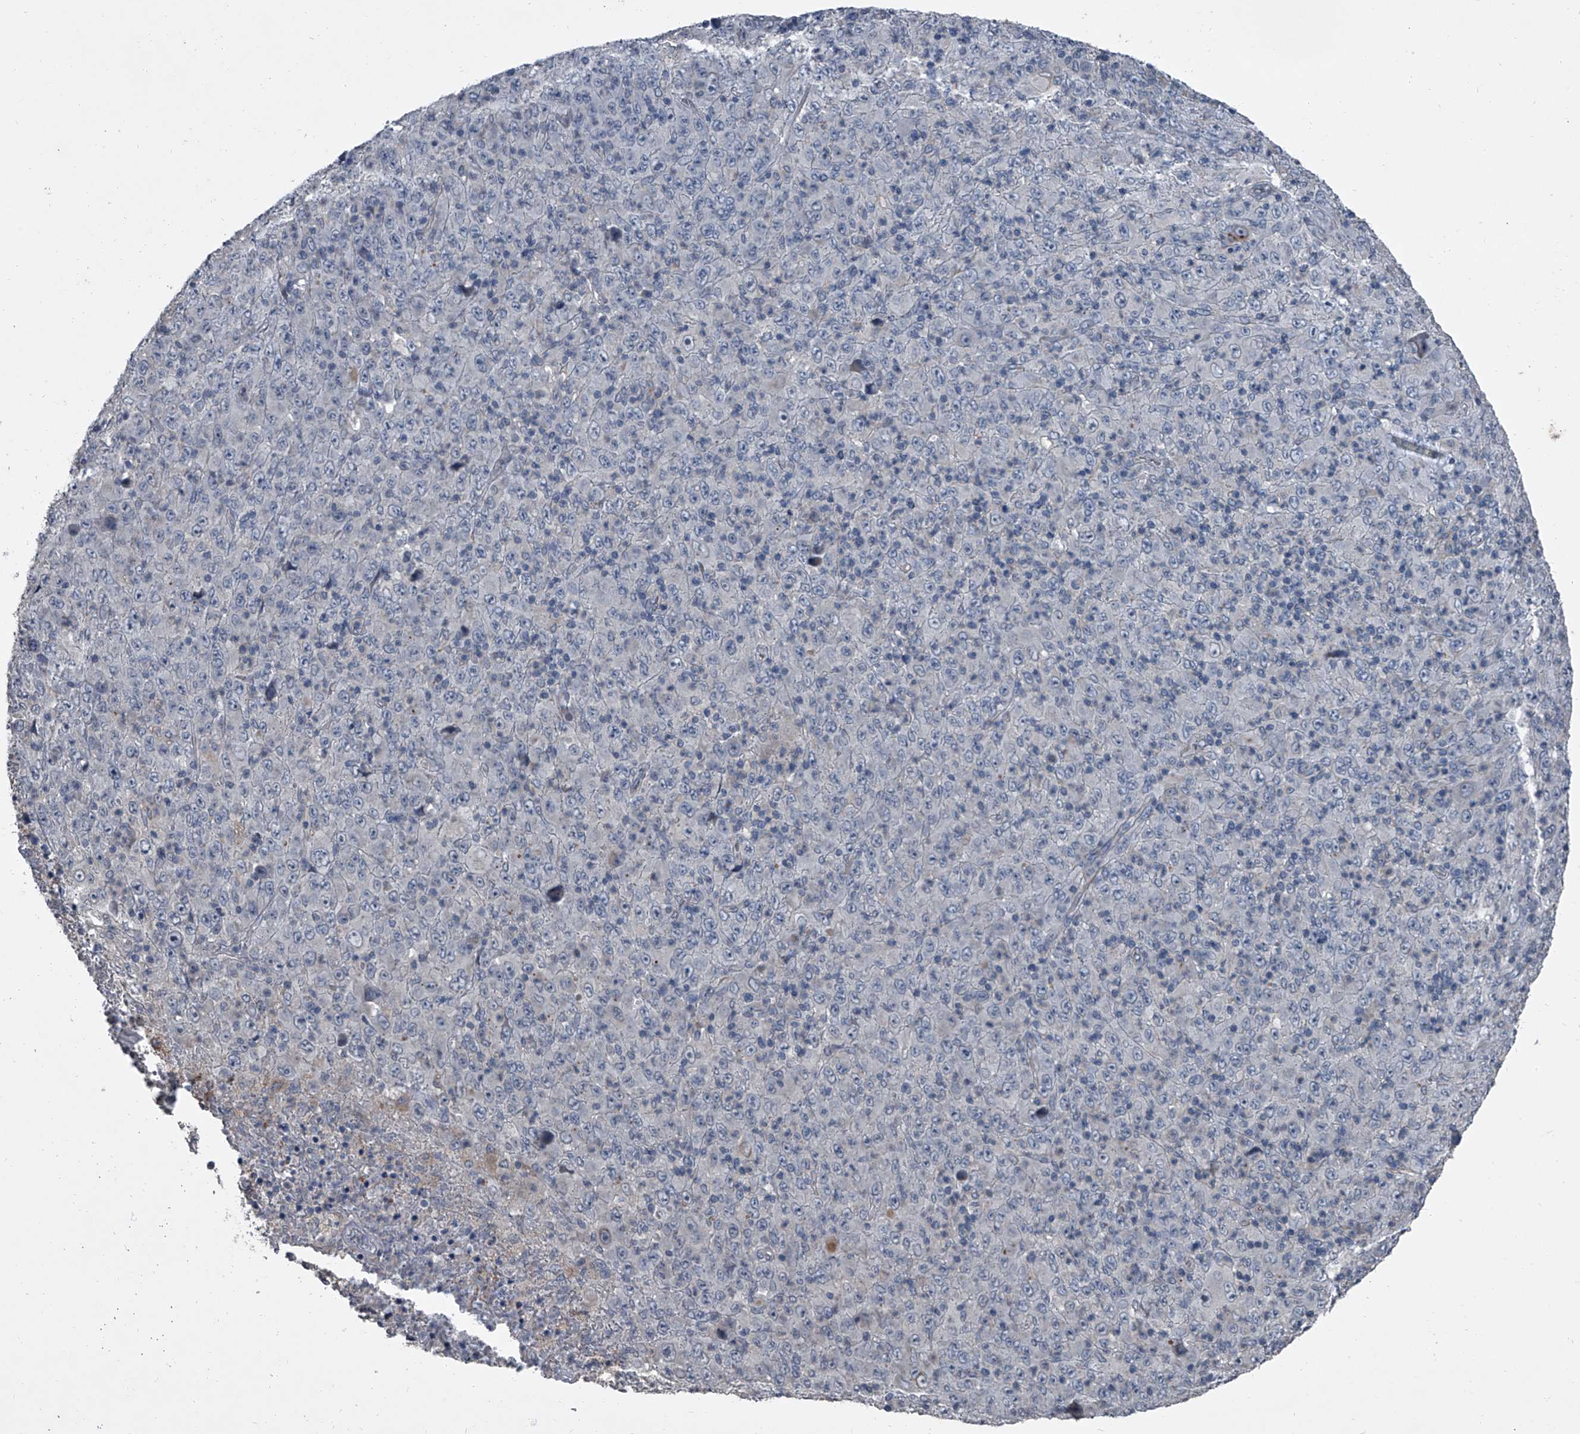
{"staining": {"intensity": "negative", "quantity": "none", "location": "none"}, "tissue": "melanoma", "cell_type": "Tumor cells", "image_type": "cancer", "snomed": [{"axis": "morphology", "description": "Malignant melanoma, Metastatic site"}, {"axis": "topography", "description": "Skin"}], "caption": "Malignant melanoma (metastatic site) was stained to show a protein in brown. There is no significant positivity in tumor cells.", "gene": "HEPHL1", "patient": {"sex": "female", "age": 56}}